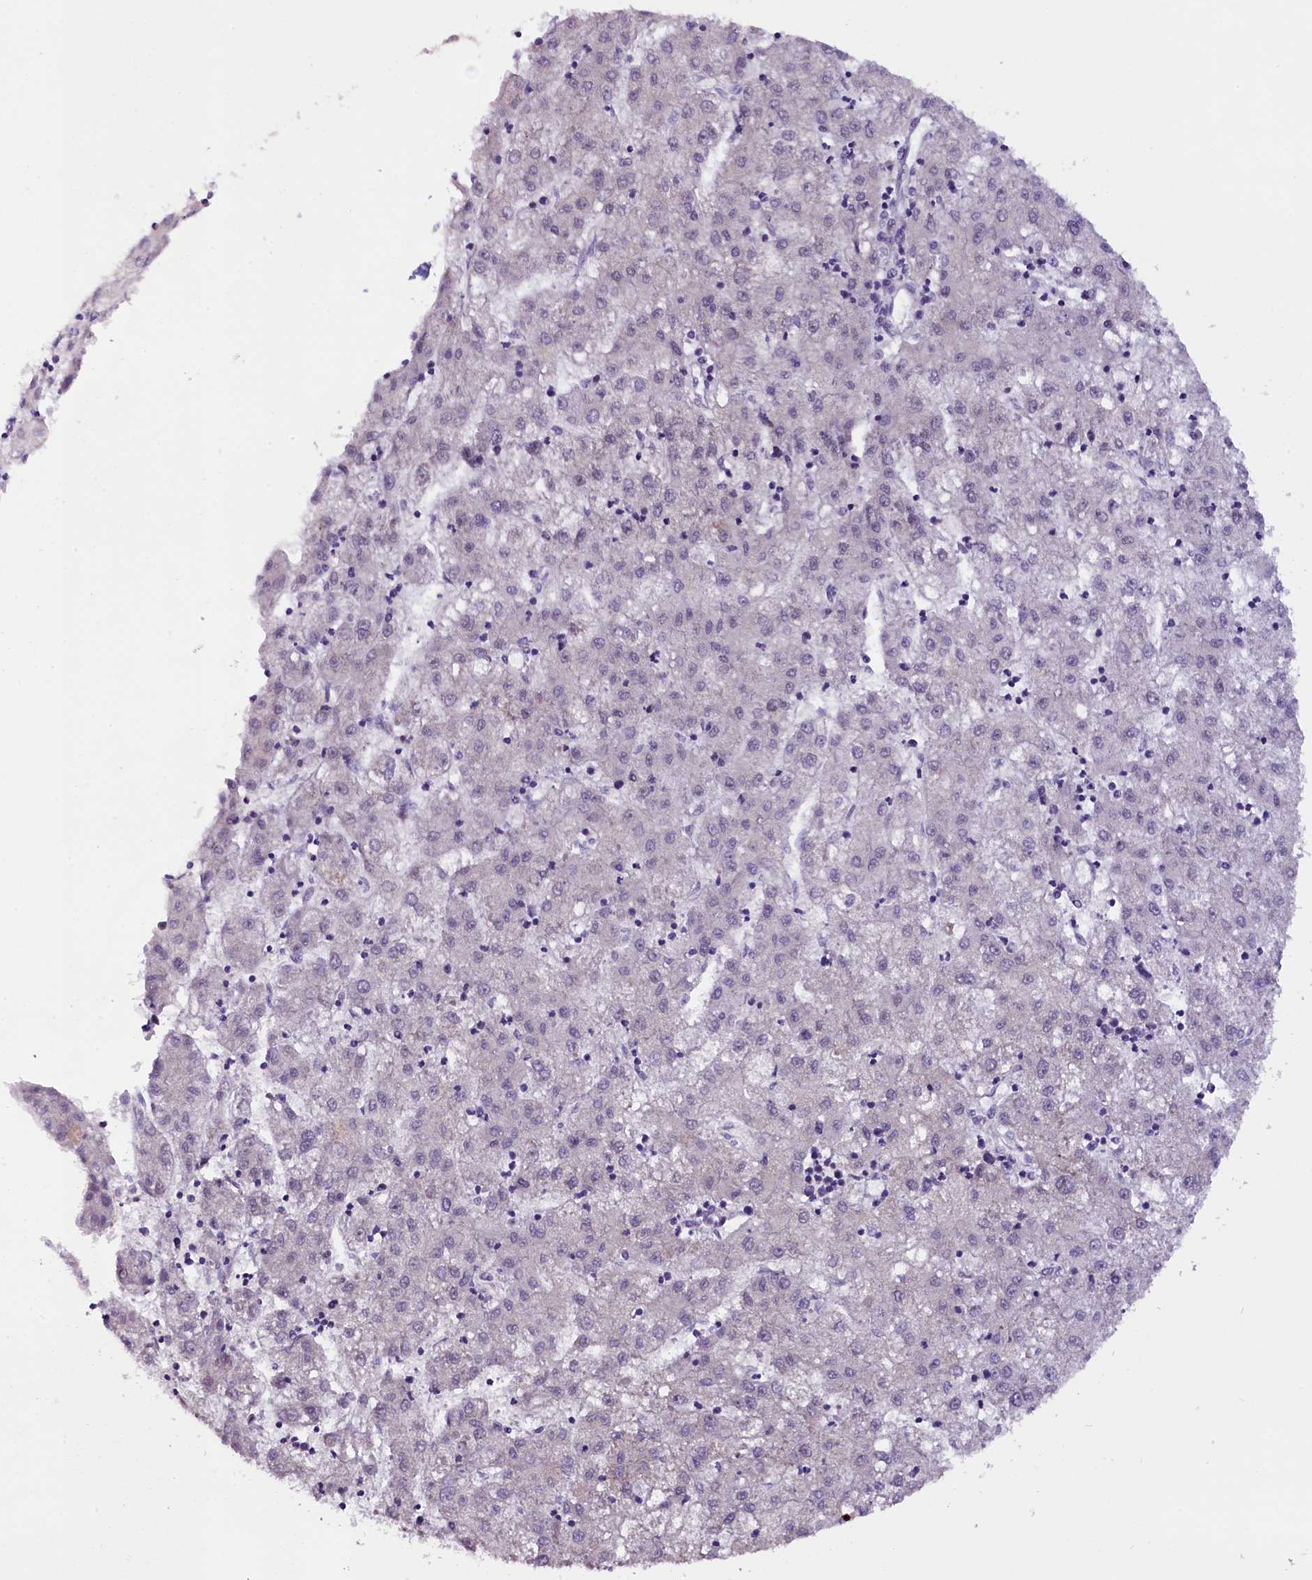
{"staining": {"intensity": "negative", "quantity": "none", "location": "none"}, "tissue": "liver cancer", "cell_type": "Tumor cells", "image_type": "cancer", "snomed": [{"axis": "morphology", "description": "Carcinoma, Hepatocellular, NOS"}, {"axis": "topography", "description": "Liver"}], "caption": "A high-resolution histopathology image shows immunohistochemistry (IHC) staining of liver cancer (hepatocellular carcinoma), which demonstrates no significant expression in tumor cells.", "gene": "RPUSD2", "patient": {"sex": "male", "age": 72}}